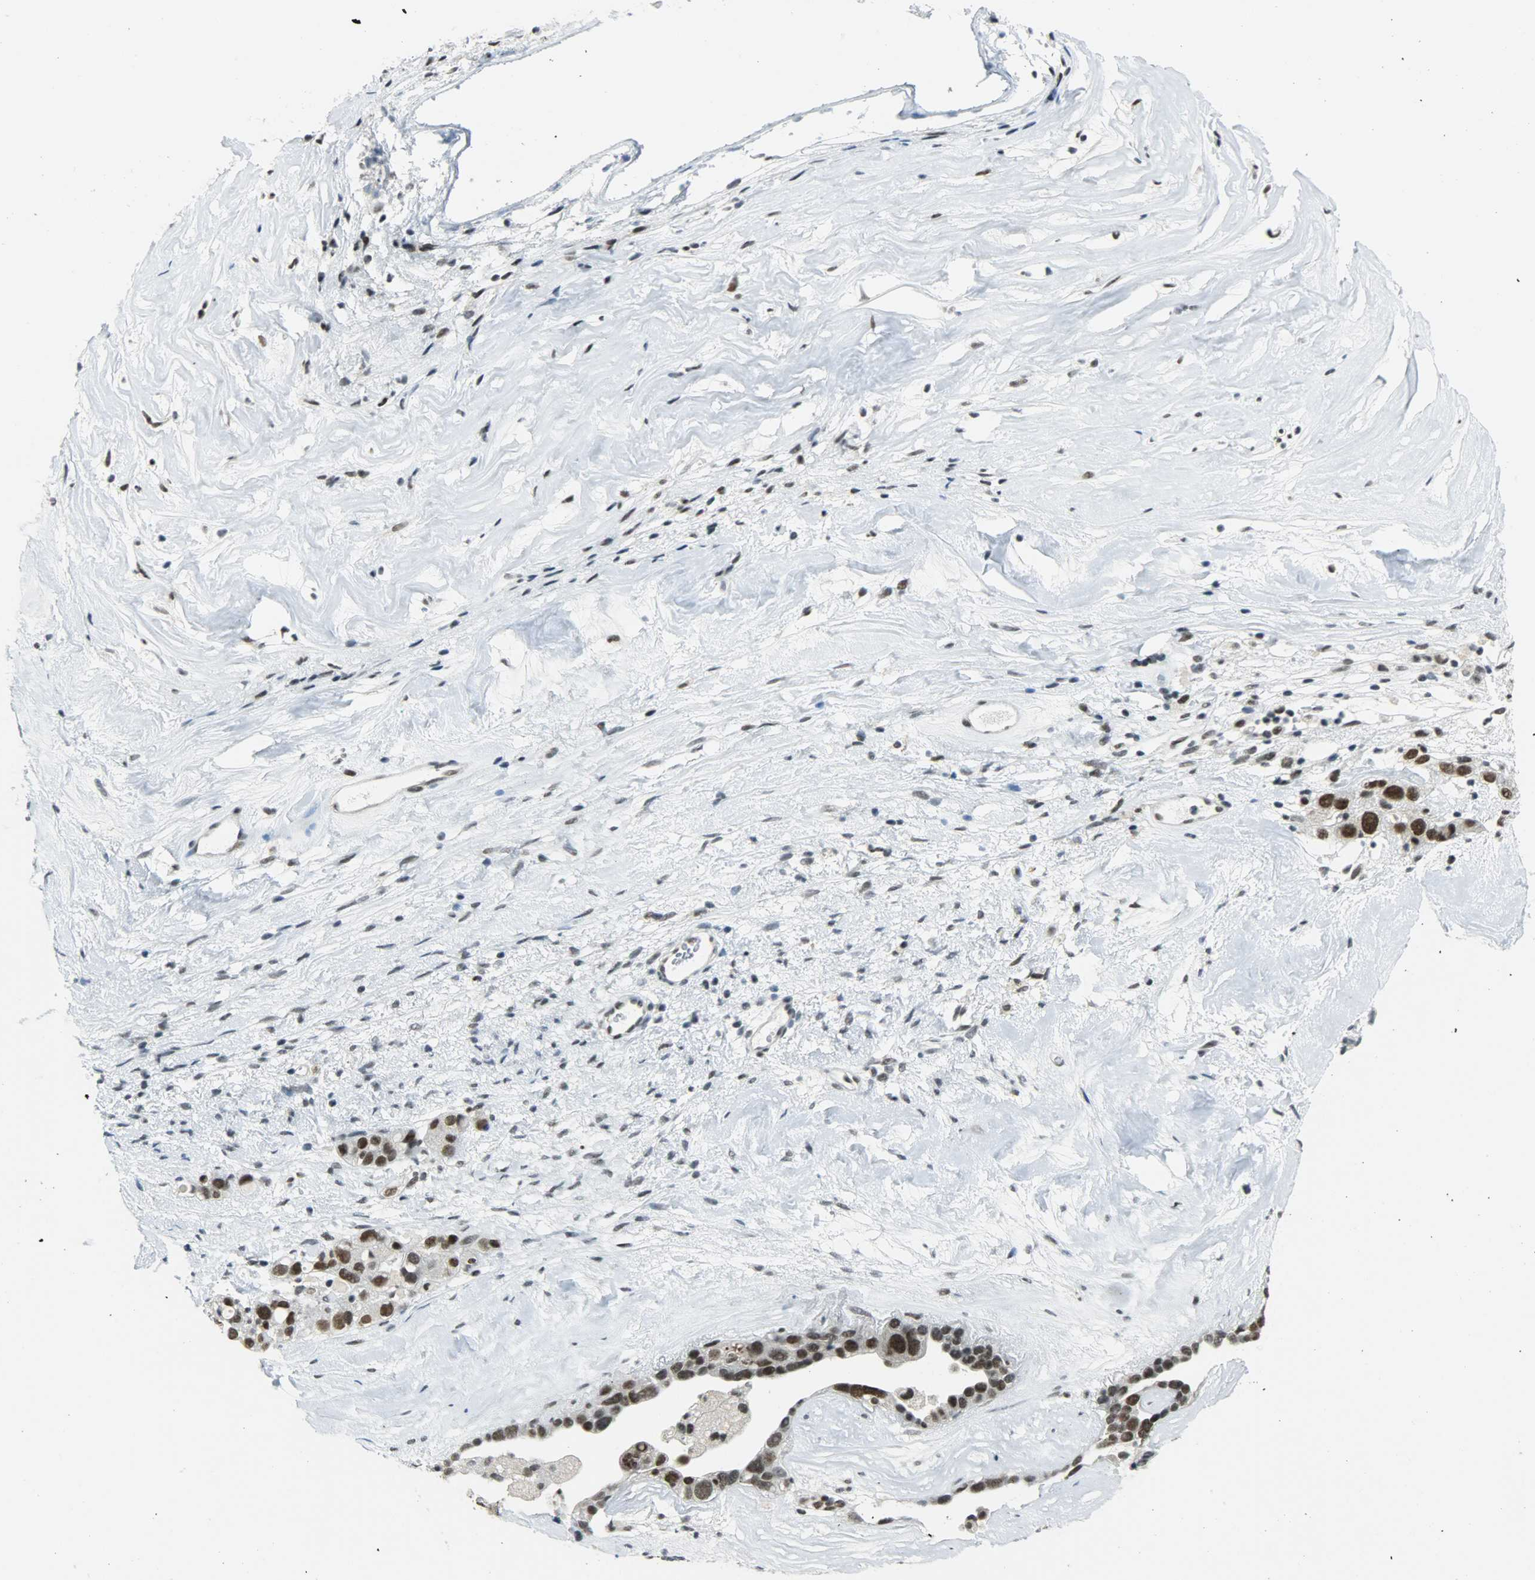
{"staining": {"intensity": "strong", "quantity": ">75%", "location": "nuclear"}, "tissue": "ovarian cancer", "cell_type": "Tumor cells", "image_type": "cancer", "snomed": [{"axis": "morphology", "description": "Cystadenocarcinoma, serous, NOS"}, {"axis": "topography", "description": "Ovary"}], "caption": "About >75% of tumor cells in human ovarian cancer (serous cystadenocarcinoma) reveal strong nuclear protein positivity as visualized by brown immunohistochemical staining.", "gene": "SUGP1", "patient": {"sex": "female", "age": 66}}